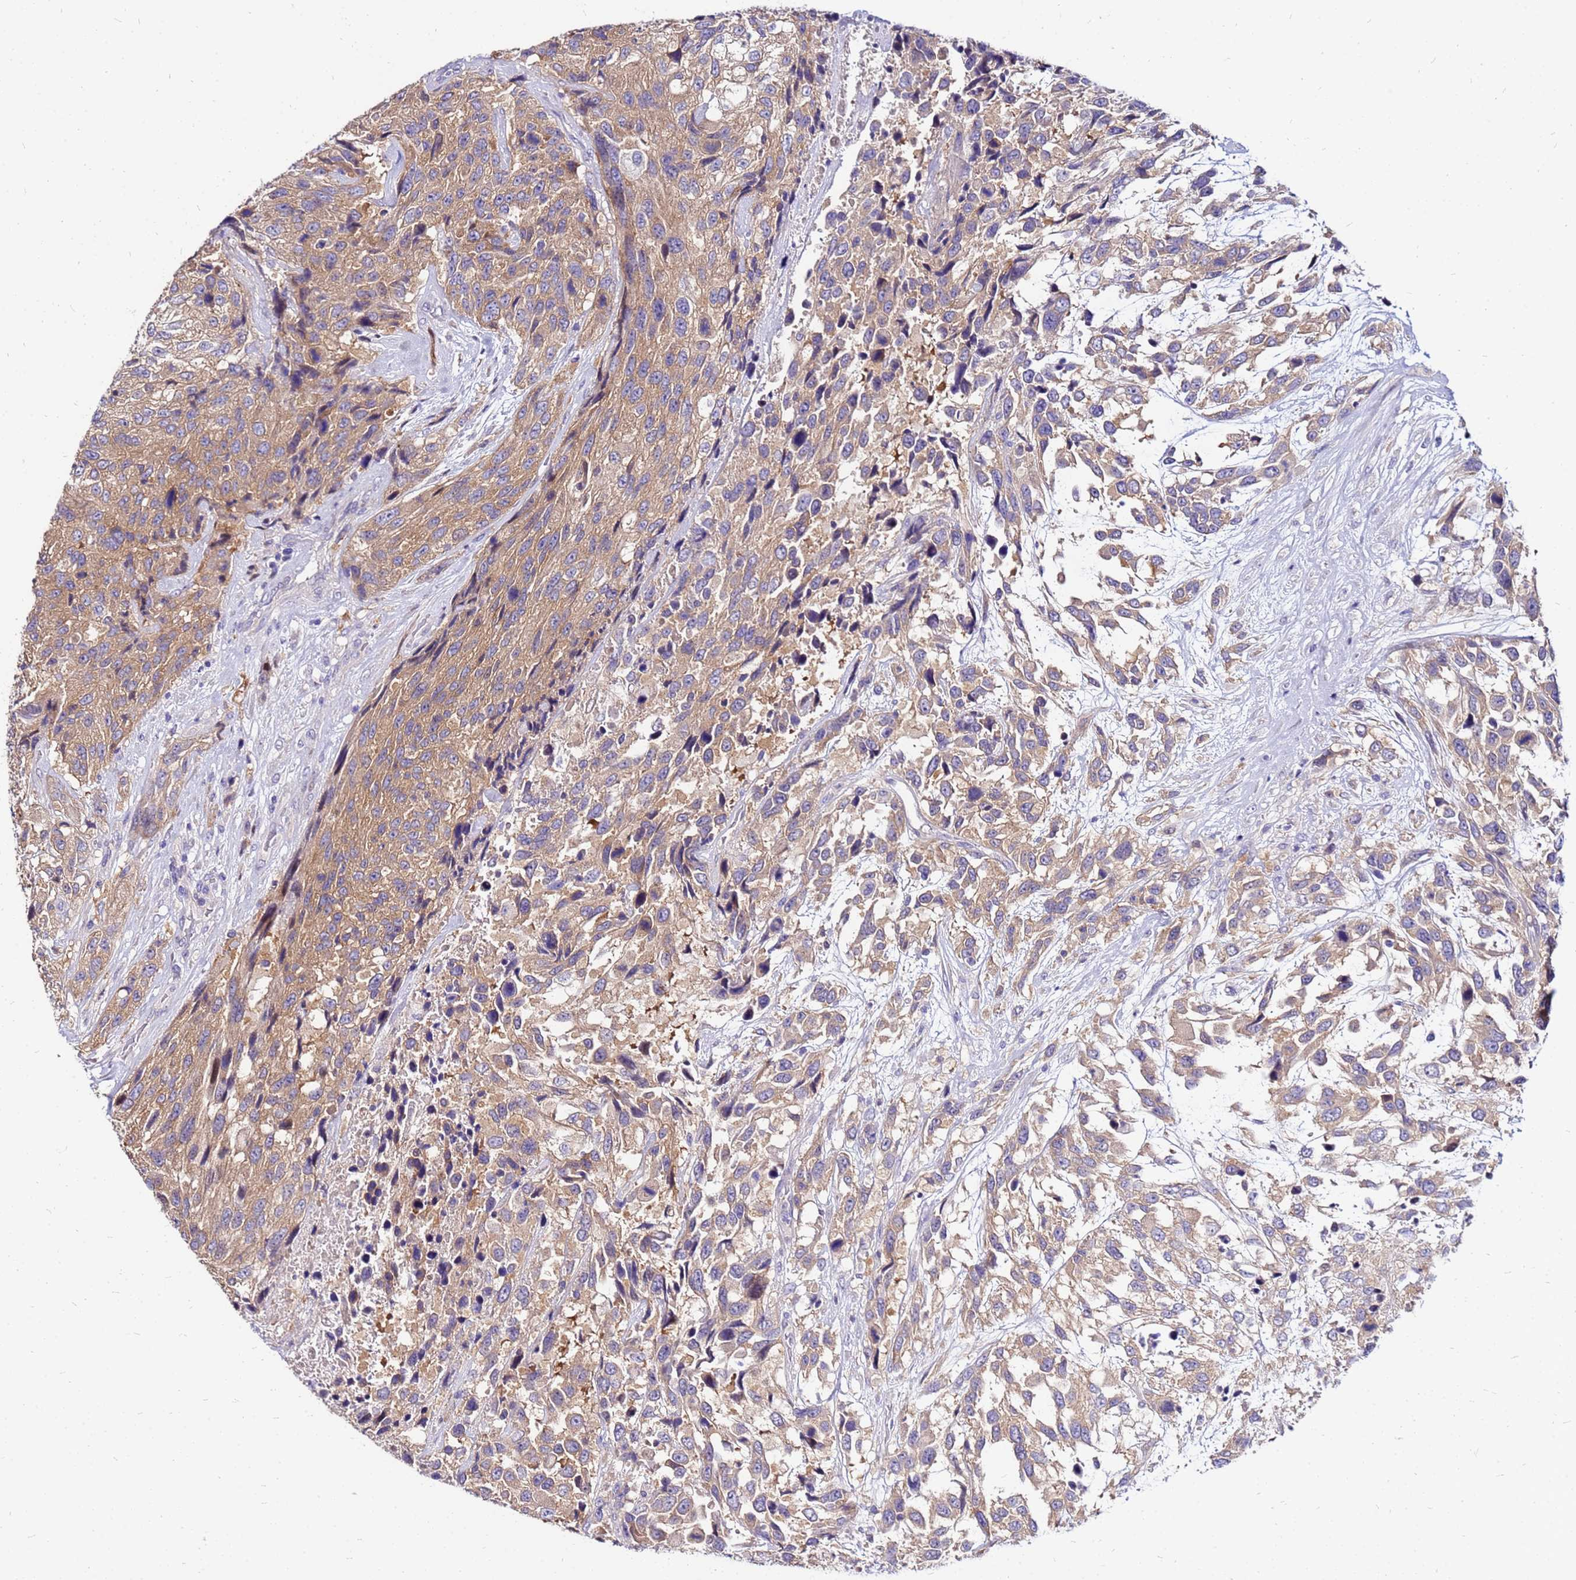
{"staining": {"intensity": "weak", "quantity": ">75%", "location": "cytoplasmic/membranous"}, "tissue": "urothelial cancer", "cell_type": "Tumor cells", "image_type": "cancer", "snomed": [{"axis": "morphology", "description": "Urothelial carcinoma, High grade"}, {"axis": "topography", "description": "Urinary bladder"}], "caption": "DAB (3,3'-diaminobenzidine) immunohistochemical staining of urothelial cancer shows weak cytoplasmic/membranous protein positivity in approximately >75% of tumor cells.", "gene": "ARHGEF5", "patient": {"sex": "female", "age": 70}}